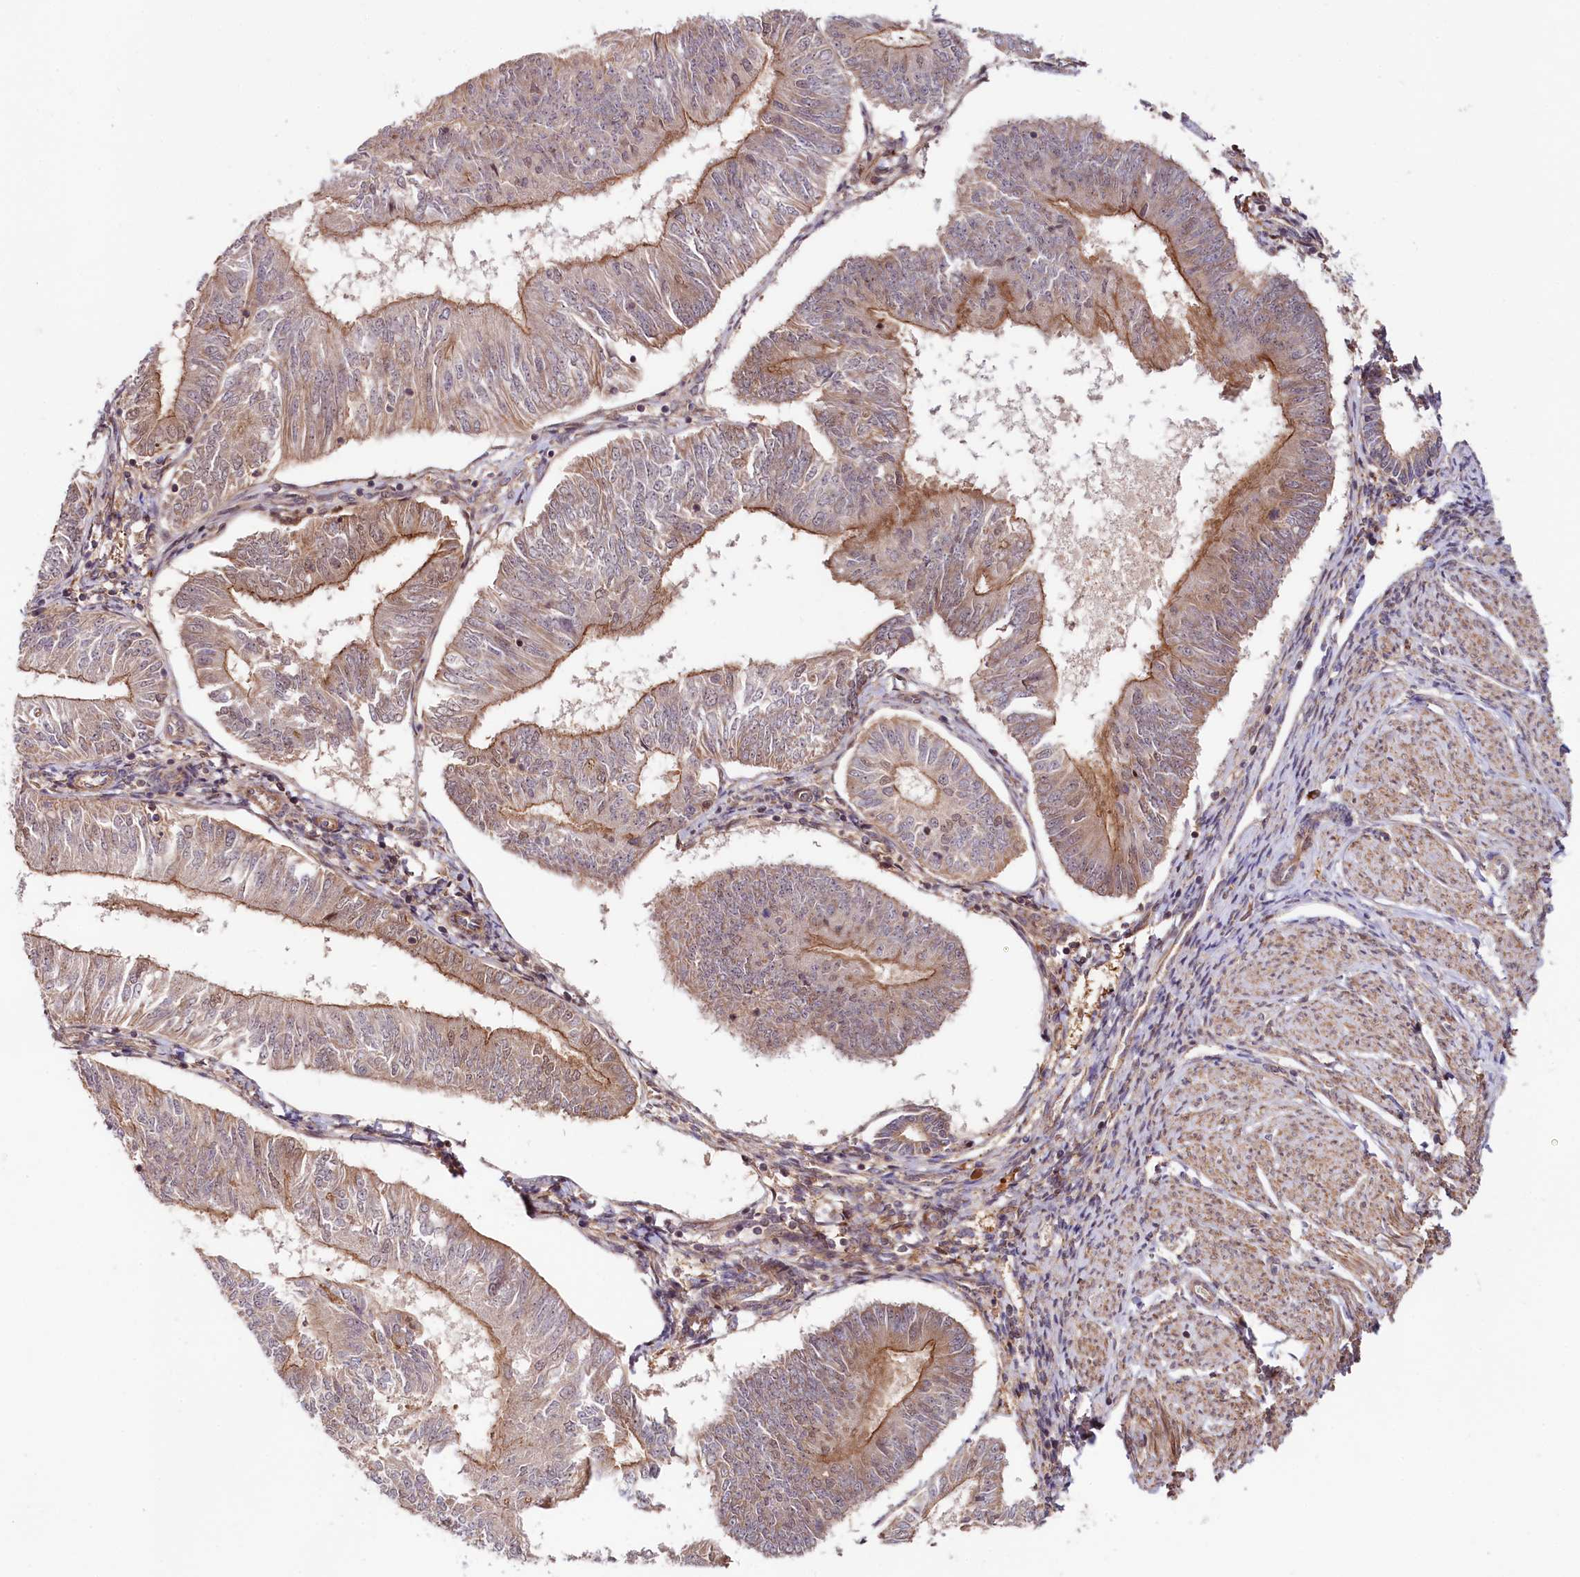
{"staining": {"intensity": "moderate", "quantity": "25%-75%", "location": "cytoplasmic/membranous"}, "tissue": "endometrial cancer", "cell_type": "Tumor cells", "image_type": "cancer", "snomed": [{"axis": "morphology", "description": "Adenocarcinoma, NOS"}, {"axis": "topography", "description": "Endometrium"}], "caption": "DAB (3,3'-diaminobenzidine) immunohistochemical staining of human adenocarcinoma (endometrial) exhibits moderate cytoplasmic/membranous protein positivity in approximately 25%-75% of tumor cells.", "gene": "NEDD1", "patient": {"sex": "female", "age": 58}}